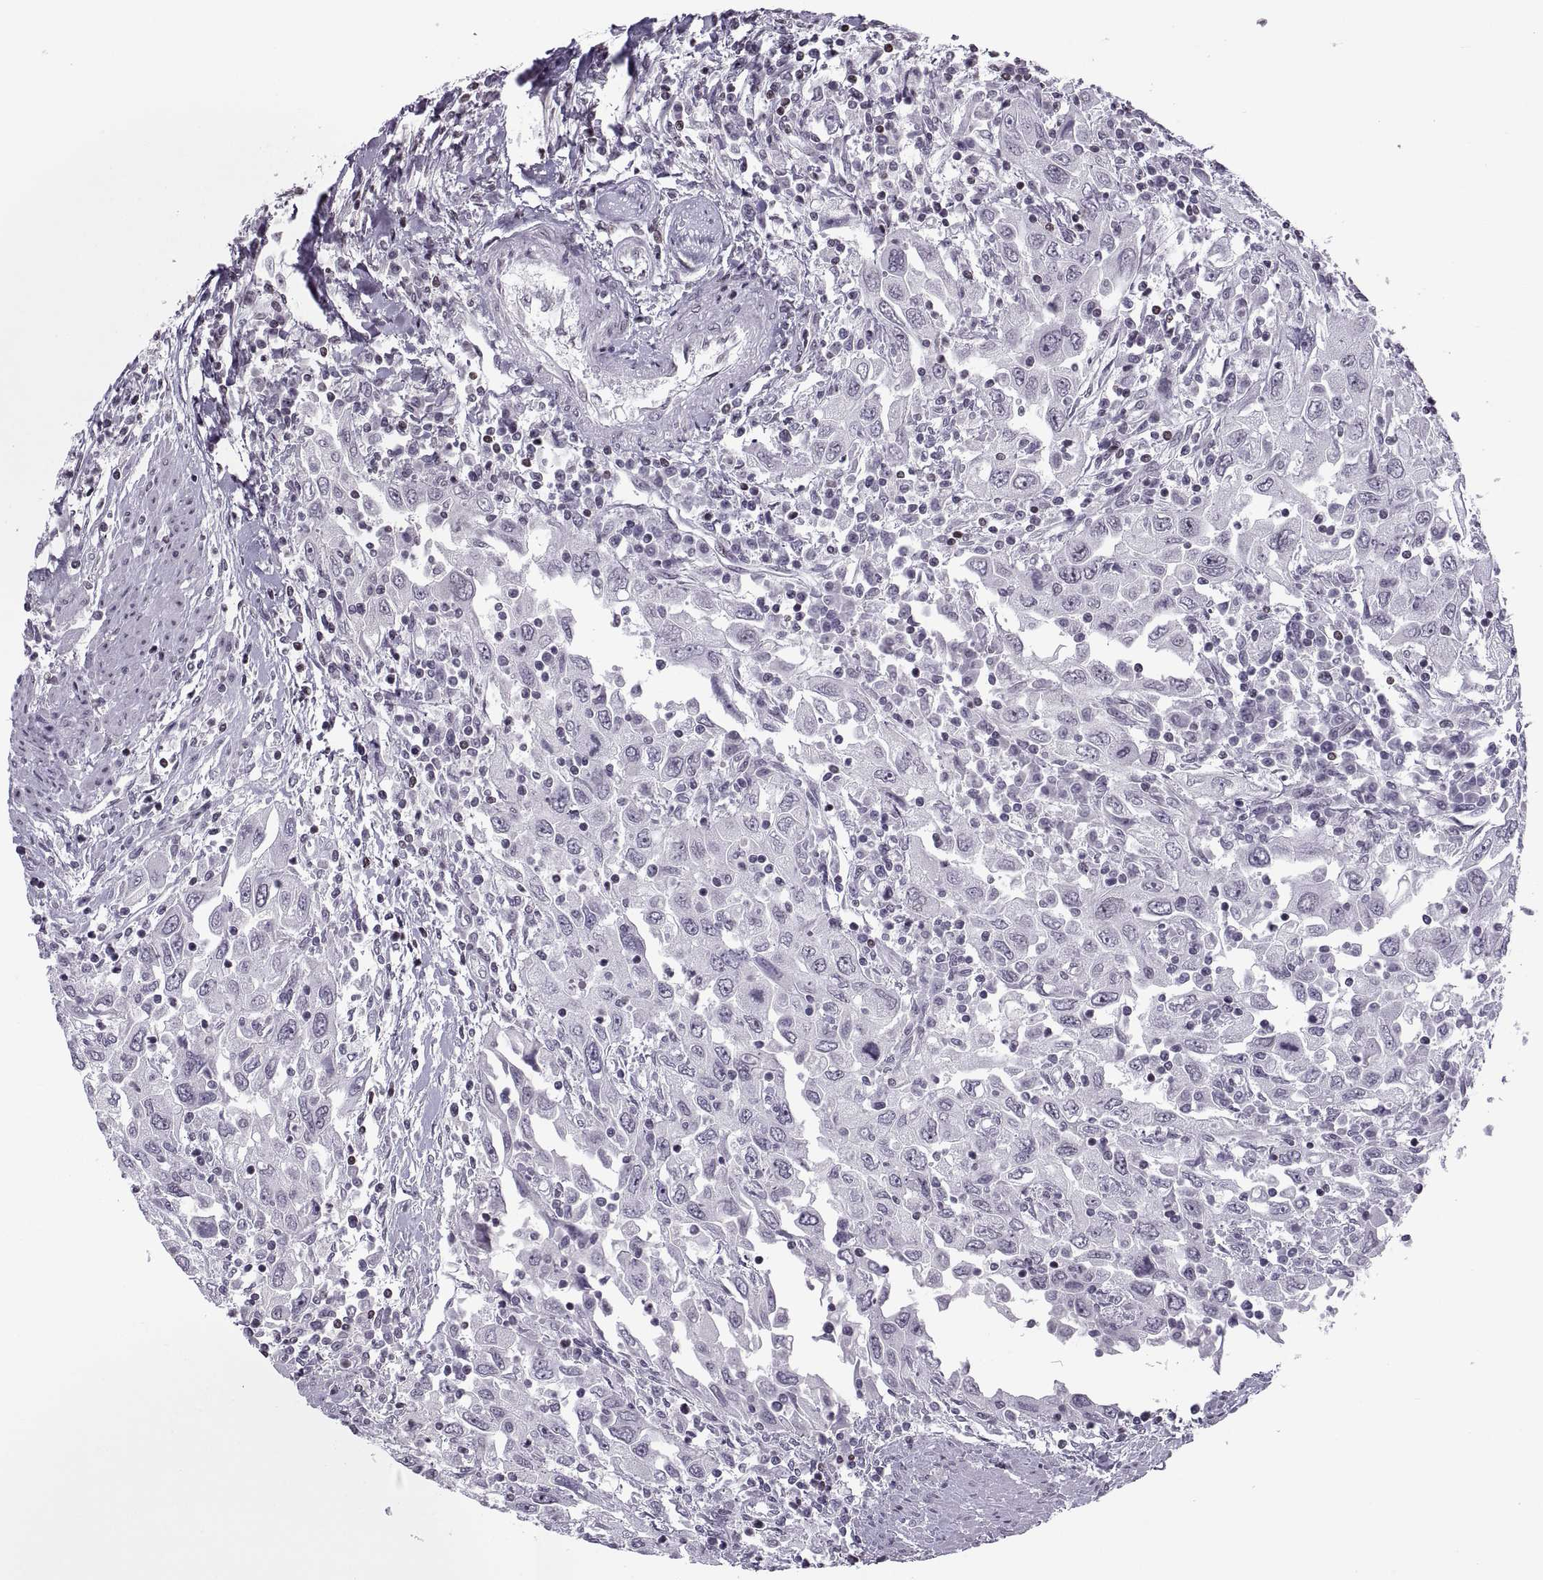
{"staining": {"intensity": "negative", "quantity": "none", "location": "none"}, "tissue": "urothelial cancer", "cell_type": "Tumor cells", "image_type": "cancer", "snomed": [{"axis": "morphology", "description": "Urothelial carcinoma, High grade"}, {"axis": "topography", "description": "Urinary bladder"}], "caption": "IHC of human high-grade urothelial carcinoma exhibits no expression in tumor cells. The staining is performed using DAB (3,3'-diaminobenzidine) brown chromogen with nuclei counter-stained in using hematoxylin.", "gene": "H1-8", "patient": {"sex": "male", "age": 76}}